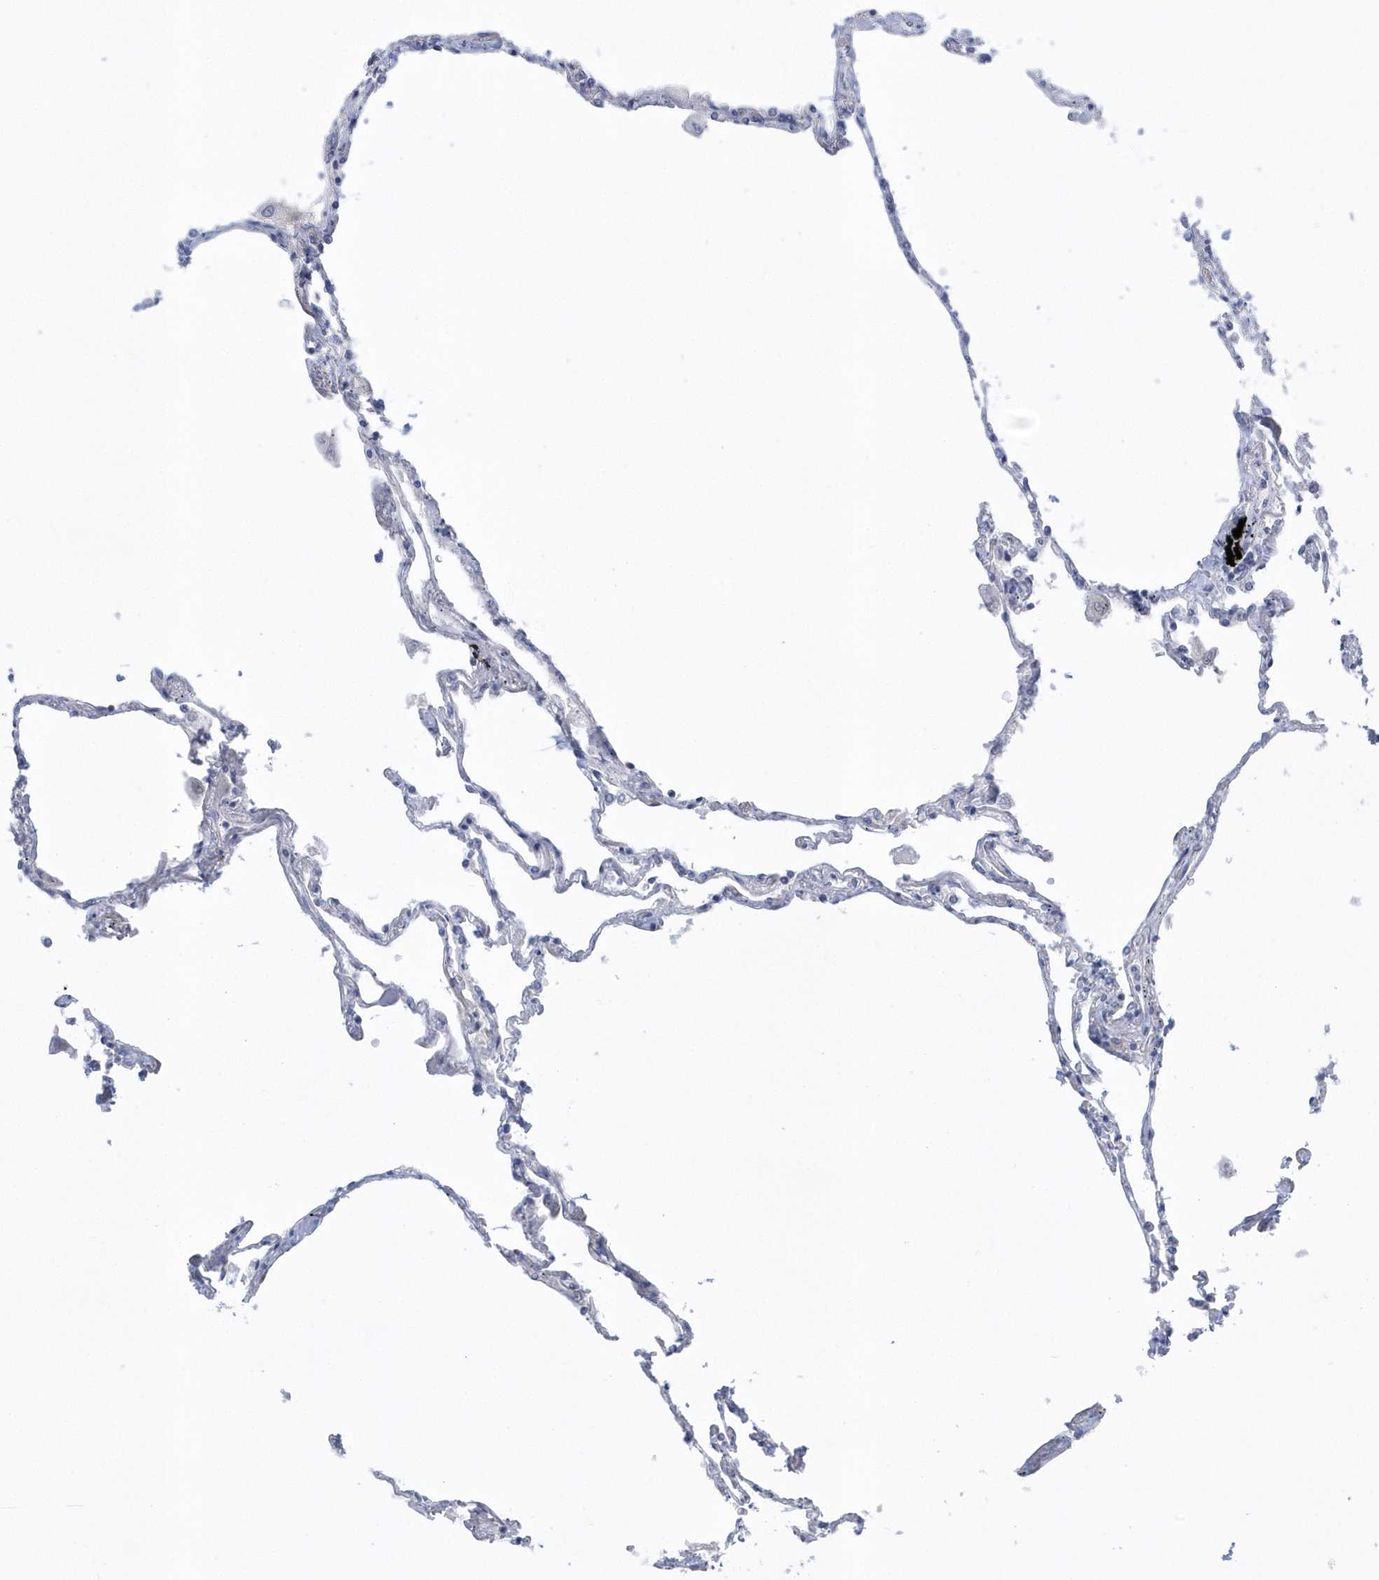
{"staining": {"intensity": "negative", "quantity": "none", "location": "none"}, "tissue": "lung", "cell_type": "Alveolar cells", "image_type": "normal", "snomed": [{"axis": "morphology", "description": "Normal tissue, NOS"}, {"axis": "topography", "description": "Lung"}], "caption": "High power microscopy micrograph of an IHC micrograph of unremarkable lung, revealing no significant positivity in alveolar cells.", "gene": "ZC3H12D", "patient": {"sex": "female", "age": 67}}